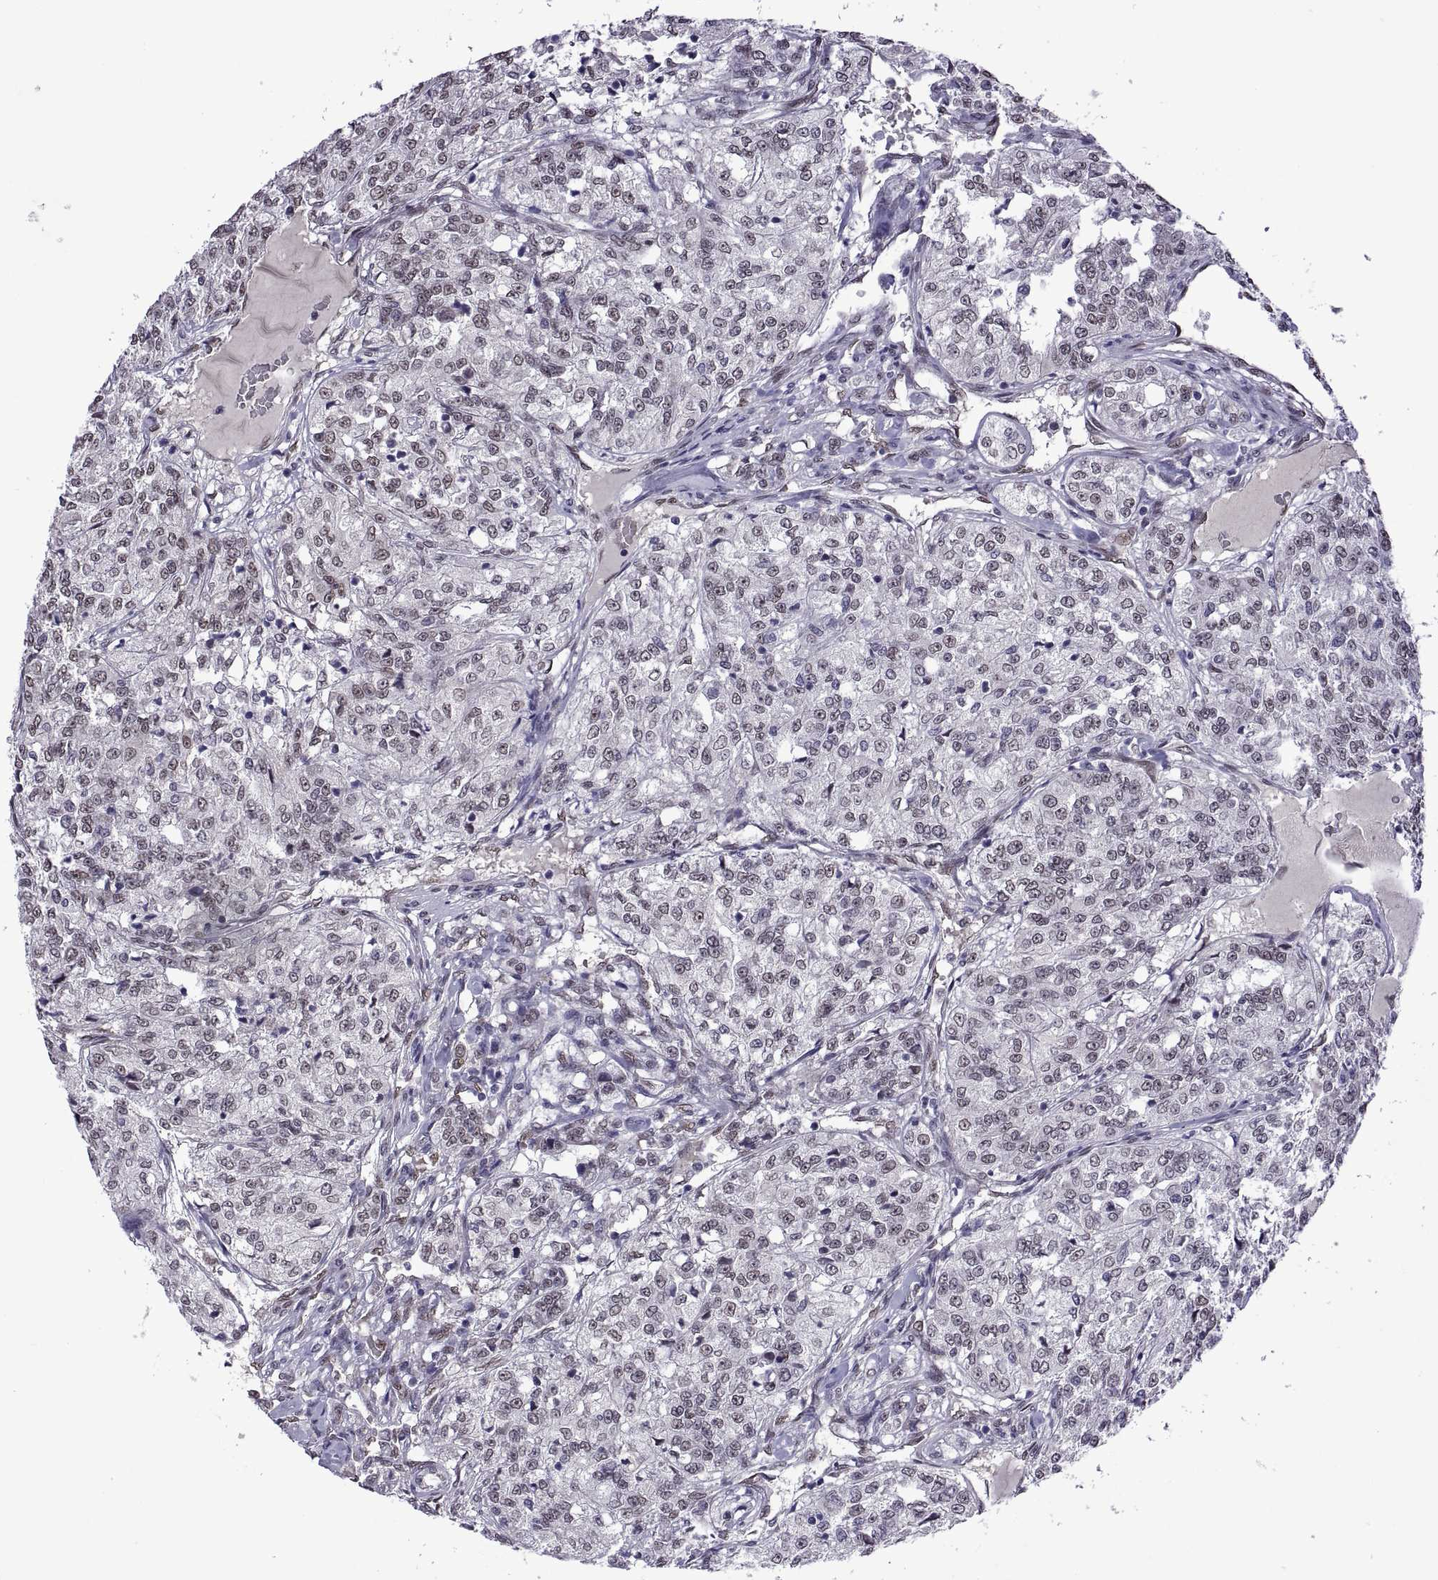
{"staining": {"intensity": "negative", "quantity": "none", "location": "none"}, "tissue": "renal cancer", "cell_type": "Tumor cells", "image_type": "cancer", "snomed": [{"axis": "morphology", "description": "Adenocarcinoma, NOS"}, {"axis": "topography", "description": "Kidney"}], "caption": "IHC of human renal cancer reveals no positivity in tumor cells. Nuclei are stained in blue.", "gene": "NR4A1", "patient": {"sex": "female", "age": 63}}